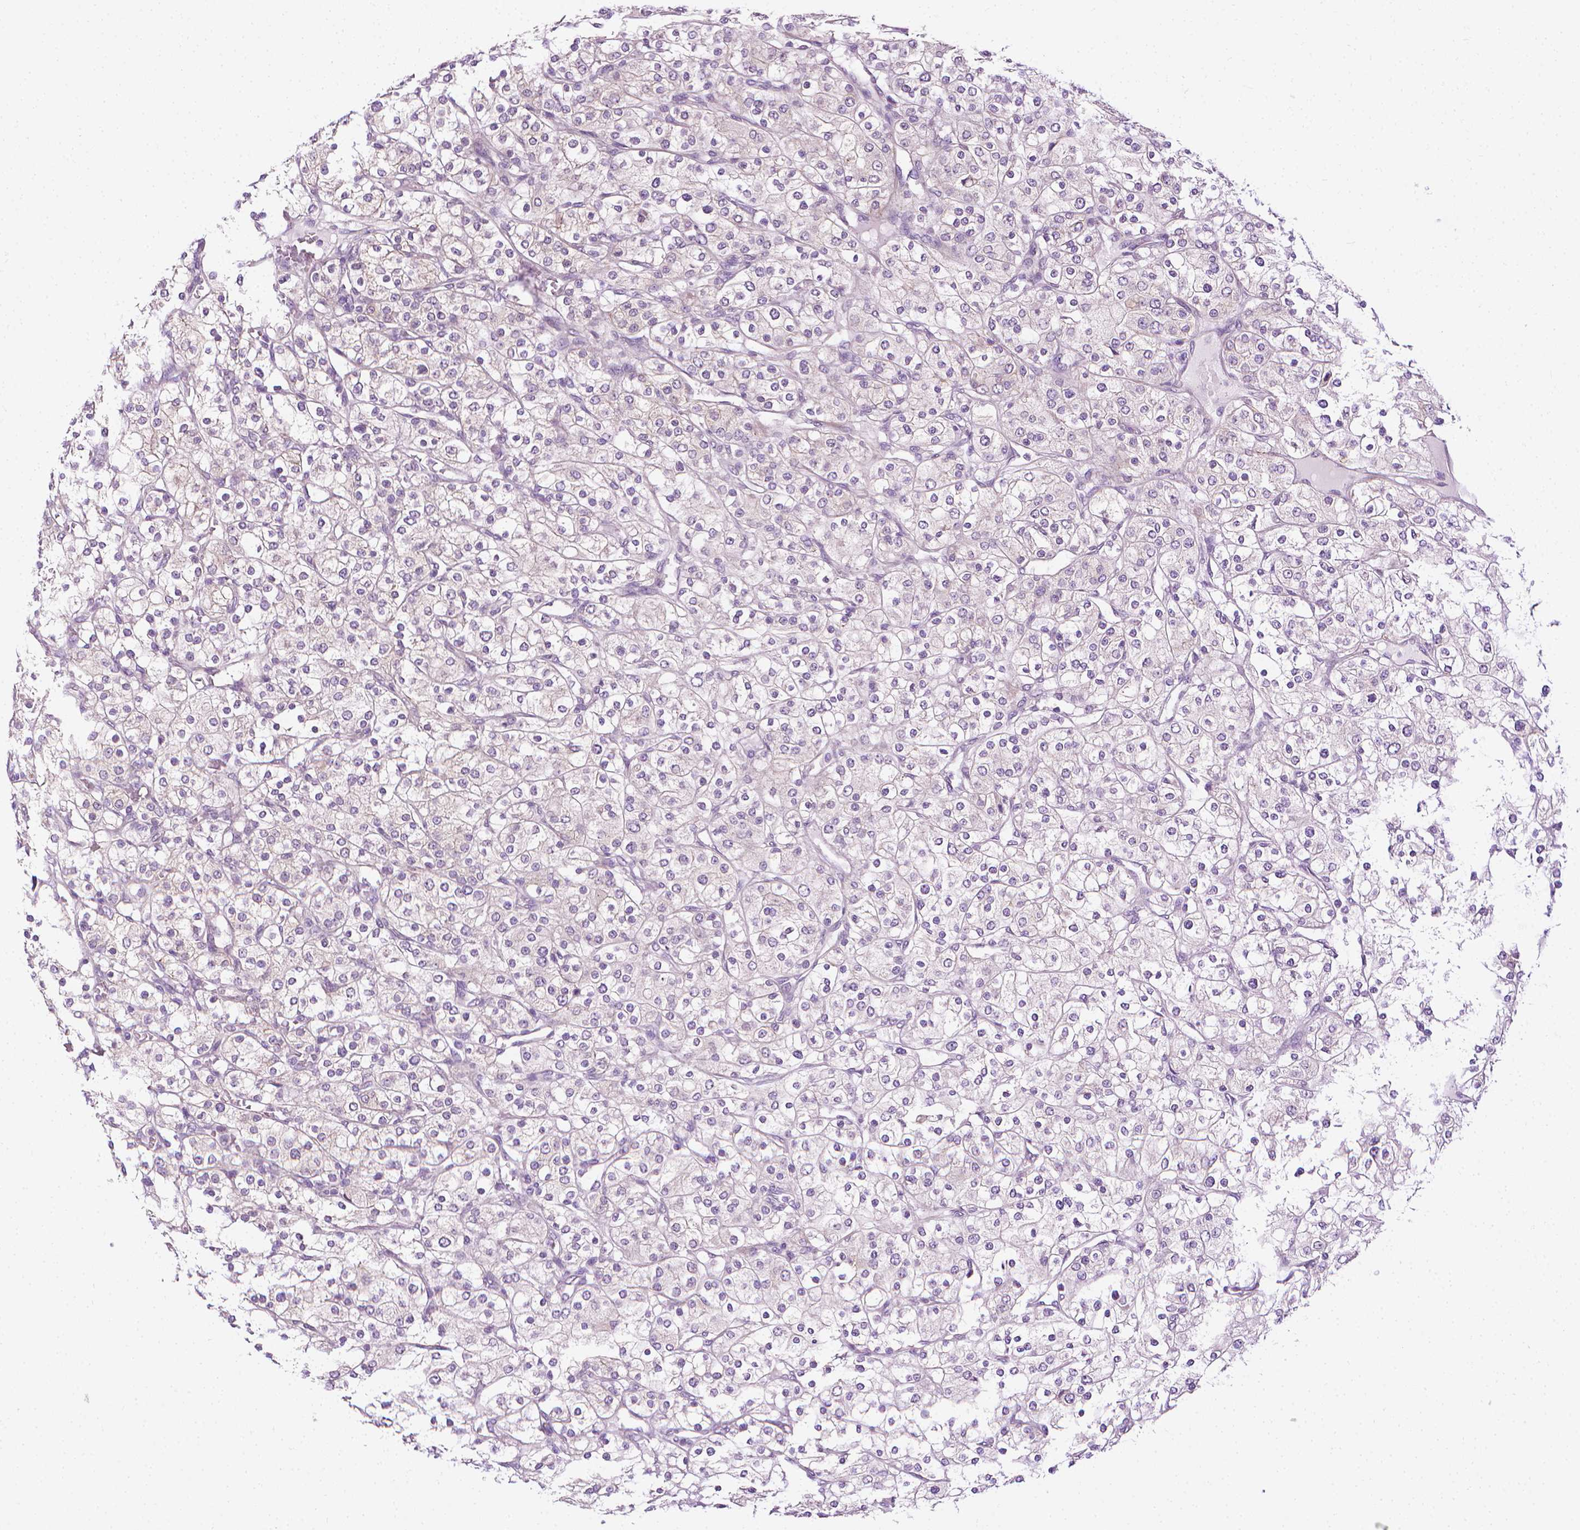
{"staining": {"intensity": "negative", "quantity": "none", "location": "none"}, "tissue": "renal cancer", "cell_type": "Tumor cells", "image_type": "cancer", "snomed": [{"axis": "morphology", "description": "Adenocarcinoma, NOS"}, {"axis": "topography", "description": "Kidney"}], "caption": "This is an IHC image of human renal cancer (adenocarcinoma). There is no staining in tumor cells.", "gene": "MCOLN3", "patient": {"sex": "male", "age": 80}}